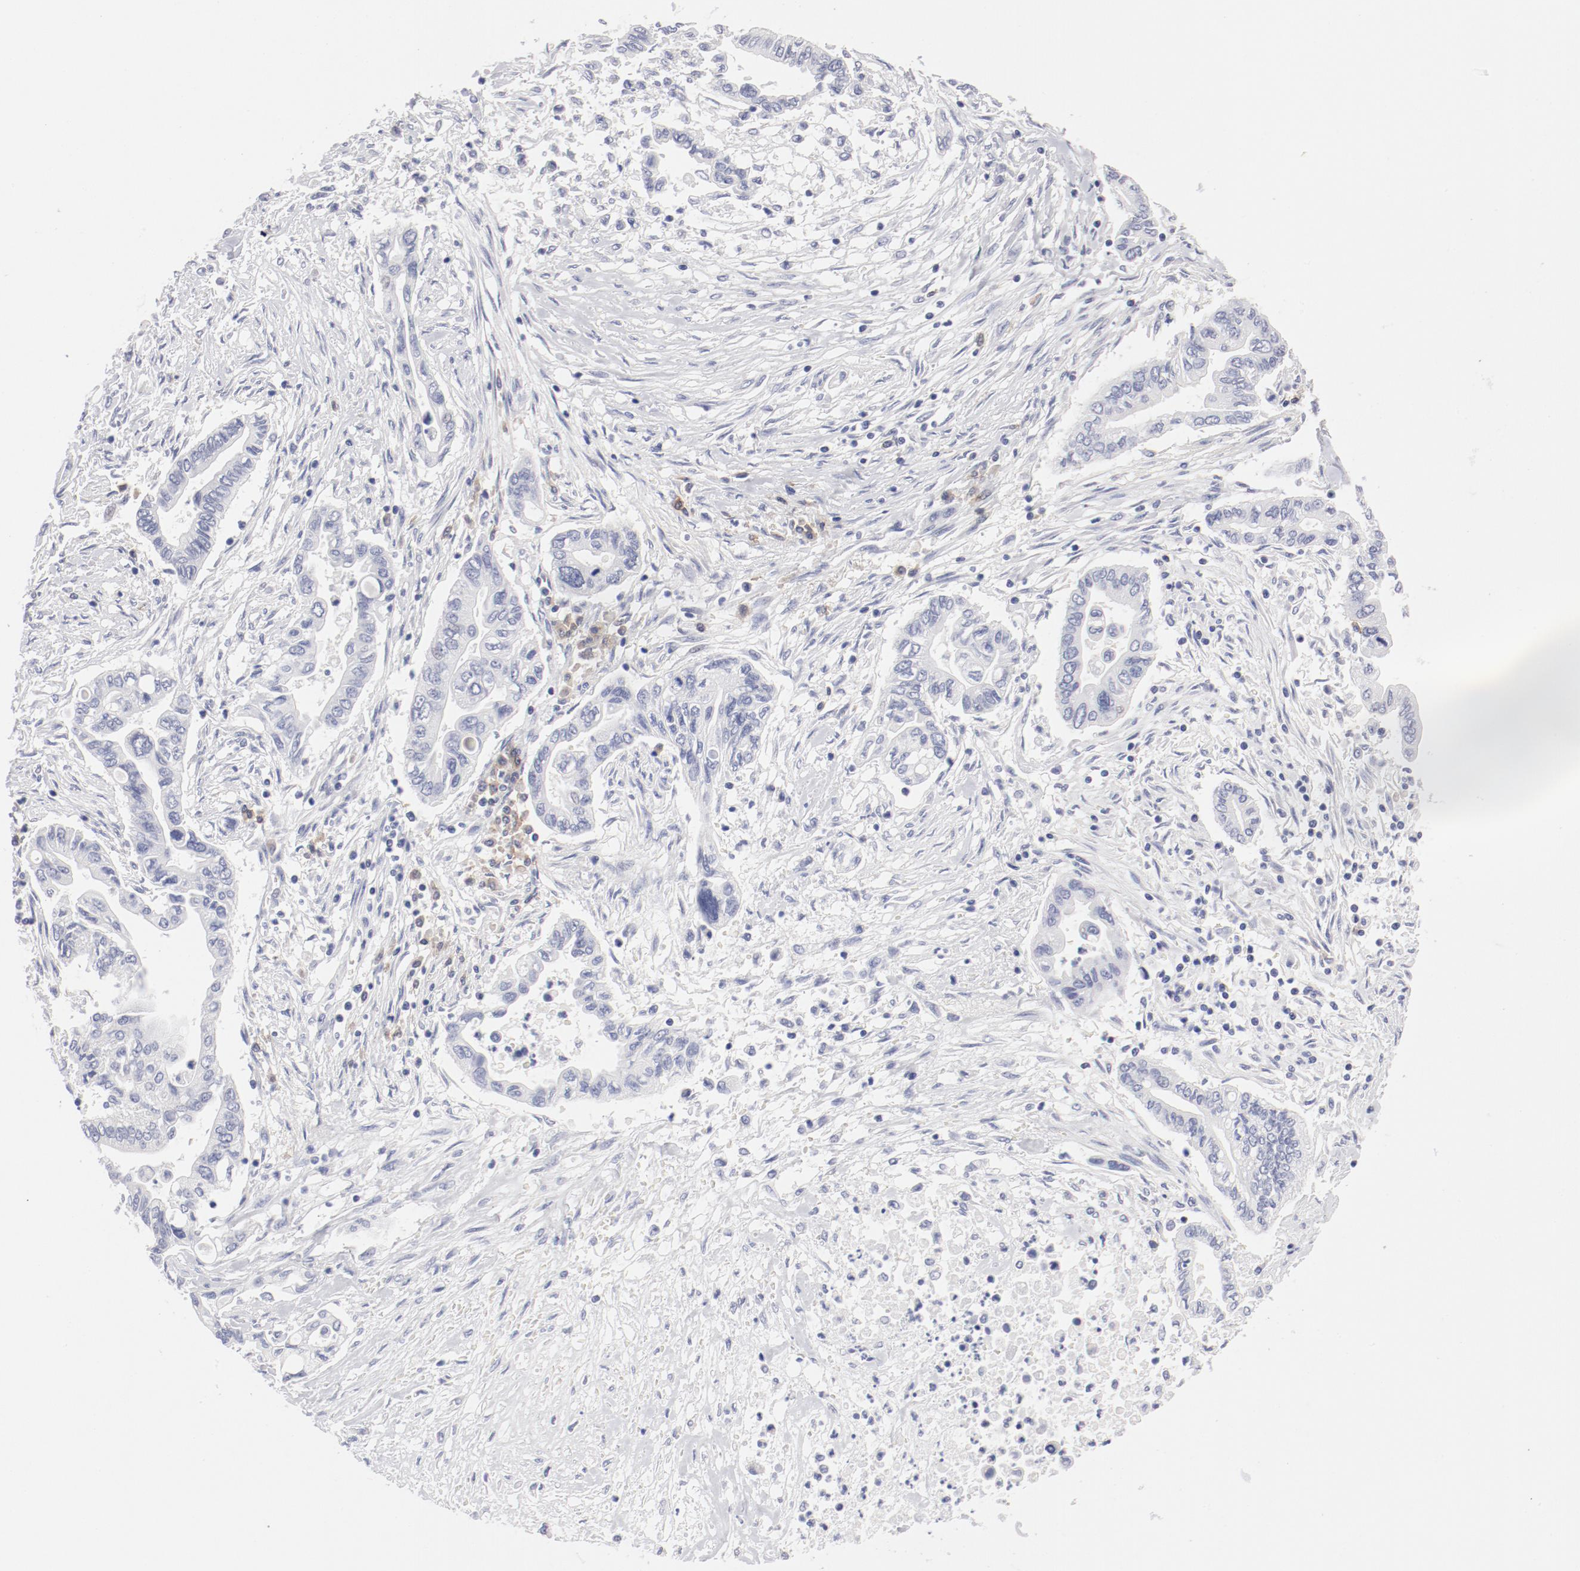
{"staining": {"intensity": "negative", "quantity": "none", "location": "none"}, "tissue": "pancreatic cancer", "cell_type": "Tumor cells", "image_type": "cancer", "snomed": [{"axis": "morphology", "description": "Adenocarcinoma, NOS"}, {"axis": "topography", "description": "Pancreas"}], "caption": "Human pancreatic cancer (adenocarcinoma) stained for a protein using immunohistochemistry exhibits no expression in tumor cells.", "gene": "LAX1", "patient": {"sex": "female", "age": 57}}